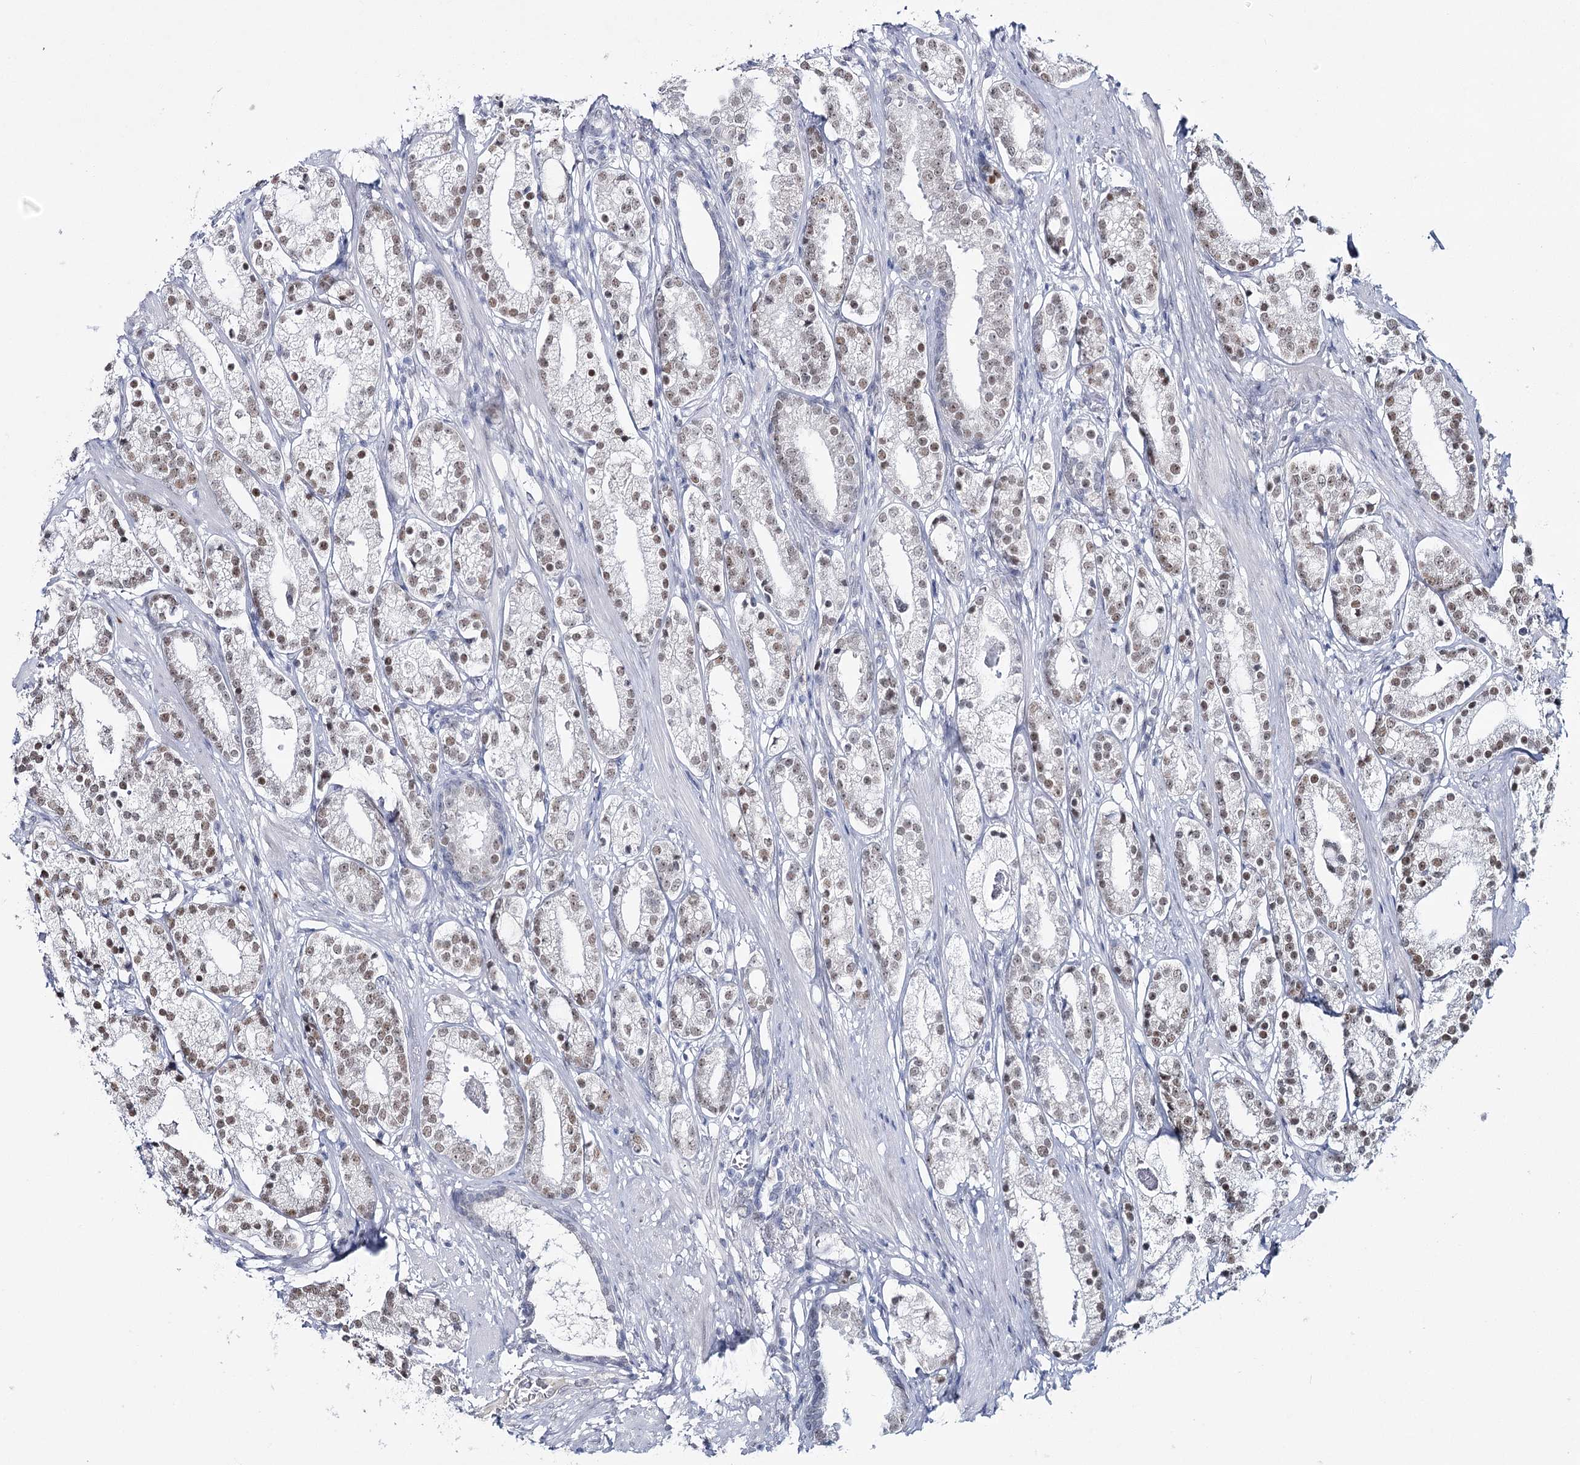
{"staining": {"intensity": "moderate", "quantity": ">75%", "location": "nuclear"}, "tissue": "prostate cancer", "cell_type": "Tumor cells", "image_type": "cancer", "snomed": [{"axis": "morphology", "description": "Adenocarcinoma, High grade"}, {"axis": "topography", "description": "Prostate"}], "caption": "DAB immunohistochemical staining of prostate high-grade adenocarcinoma exhibits moderate nuclear protein staining in approximately >75% of tumor cells.", "gene": "ZC3H8", "patient": {"sex": "male", "age": 69}}